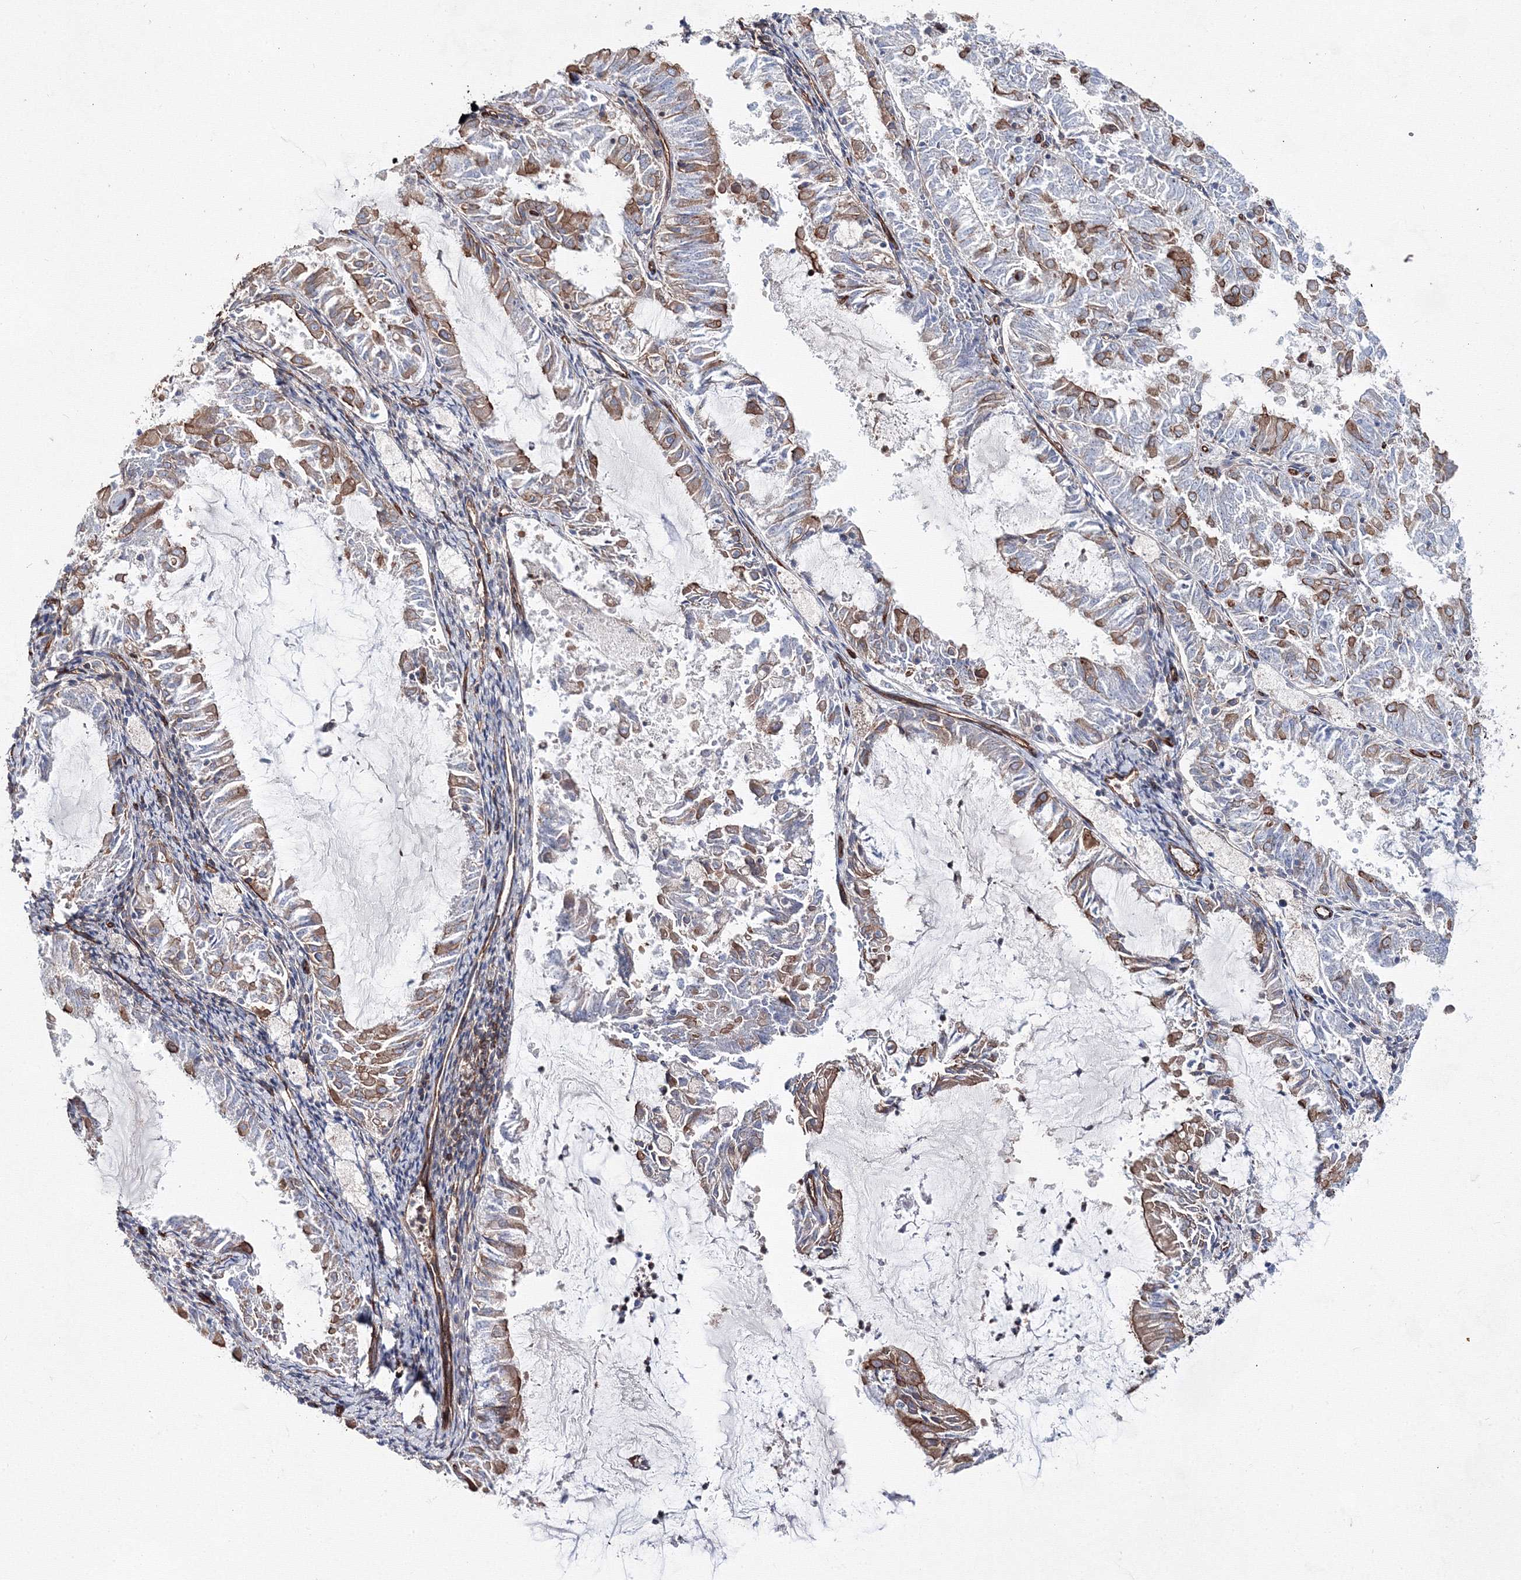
{"staining": {"intensity": "moderate", "quantity": "25%-75%", "location": "cytoplasmic/membranous"}, "tissue": "endometrial cancer", "cell_type": "Tumor cells", "image_type": "cancer", "snomed": [{"axis": "morphology", "description": "Adenocarcinoma, NOS"}, {"axis": "topography", "description": "Endometrium"}], "caption": "Human endometrial cancer stained for a protein (brown) shows moderate cytoplasmic/membranous positive positivity in about 25%-75% of tumor cells.", "gene": "ANKRD37", "patient": {"sex": "female", "age": 57}}